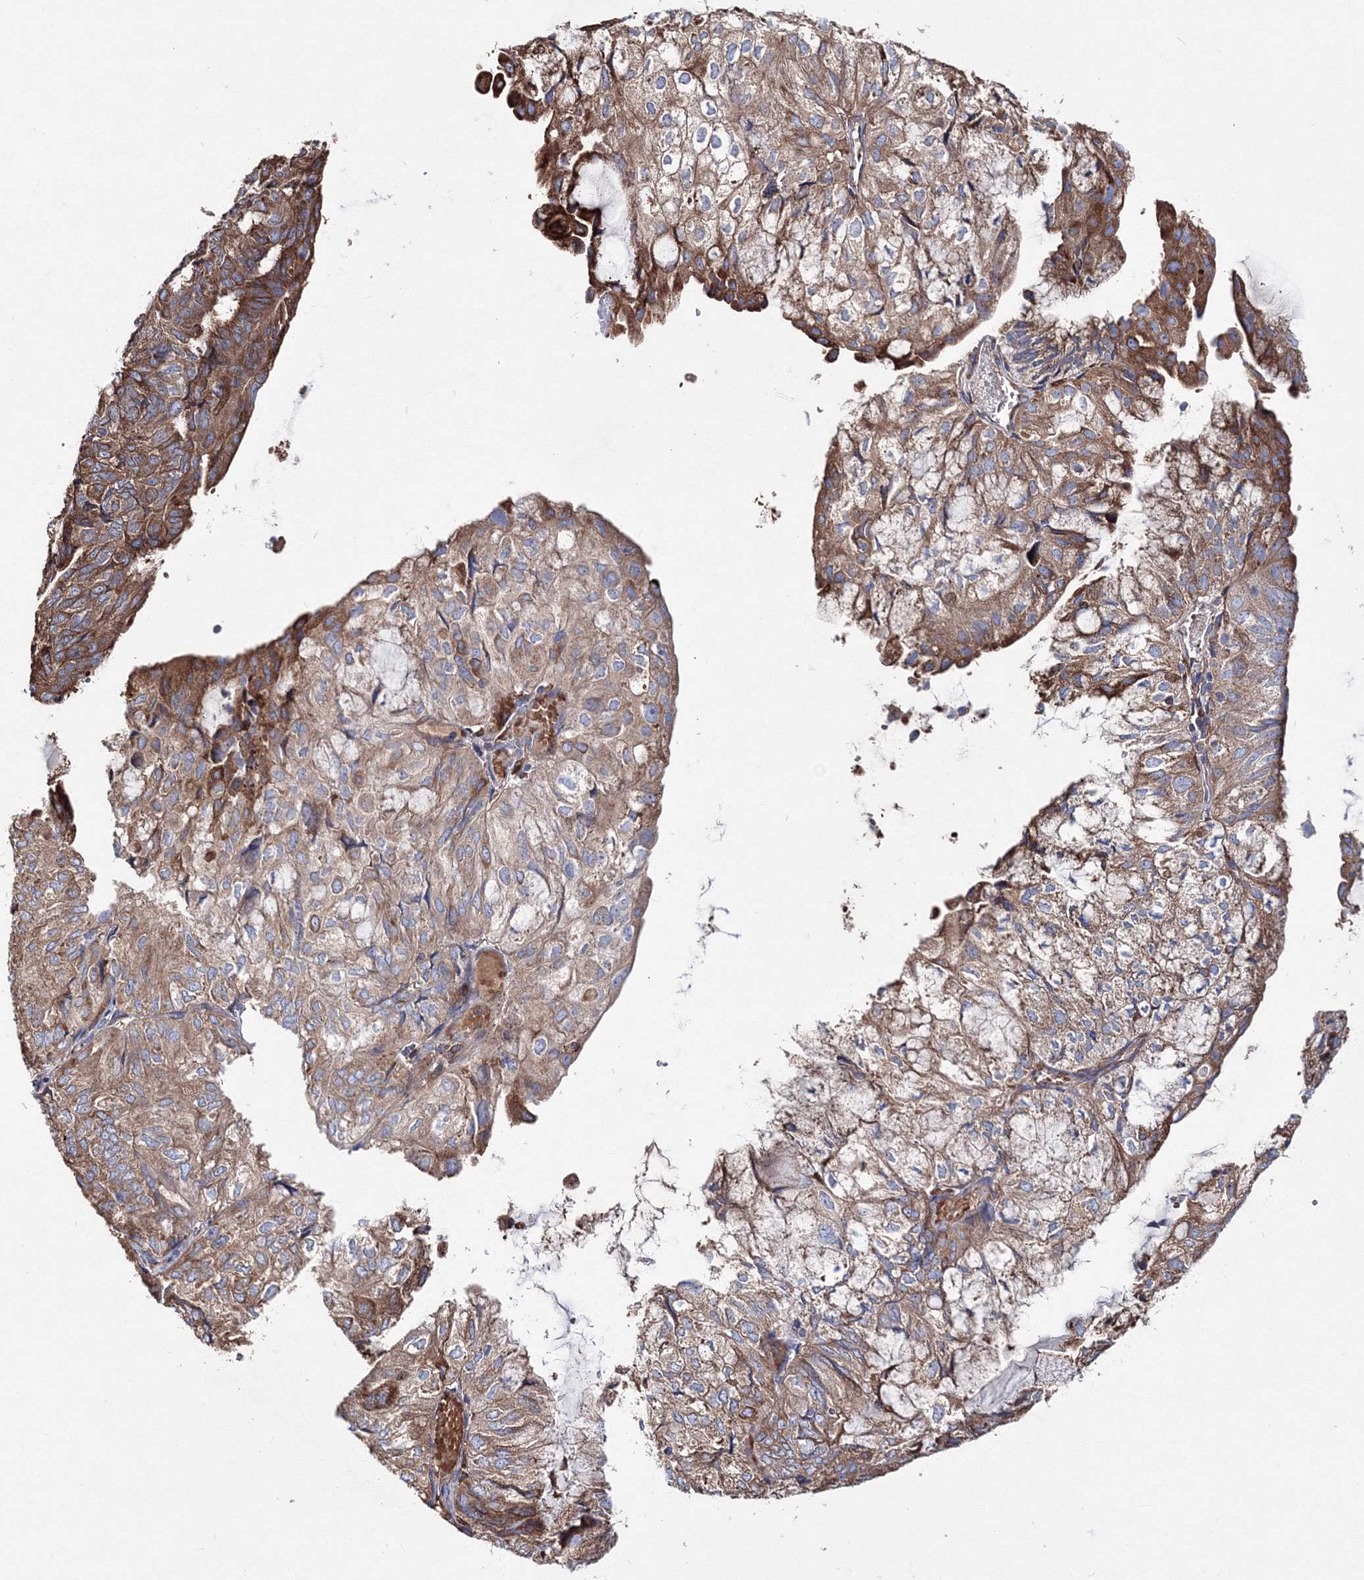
{"staining": {"intensity": "moderate", "quantity": ">75%", "location": "cytoplasmic/membranous"}, "tissue": "endometrial cancer", "cell_type": "Tumor cells", "image_type": "cancer", "snomed": [{"axis": "morphology", "description": "Adenocarcinoma, NOS"}, {"axis": "topography", "description": "Endometrium"}], "caption": "Endometrial cancer stained with a brown dye displays moderate cytoplasmic/membranous positive staining in approximately >75% of tumor cells.", "gene": "VPS8", "patient": {"sex": "female", "age": 81}}